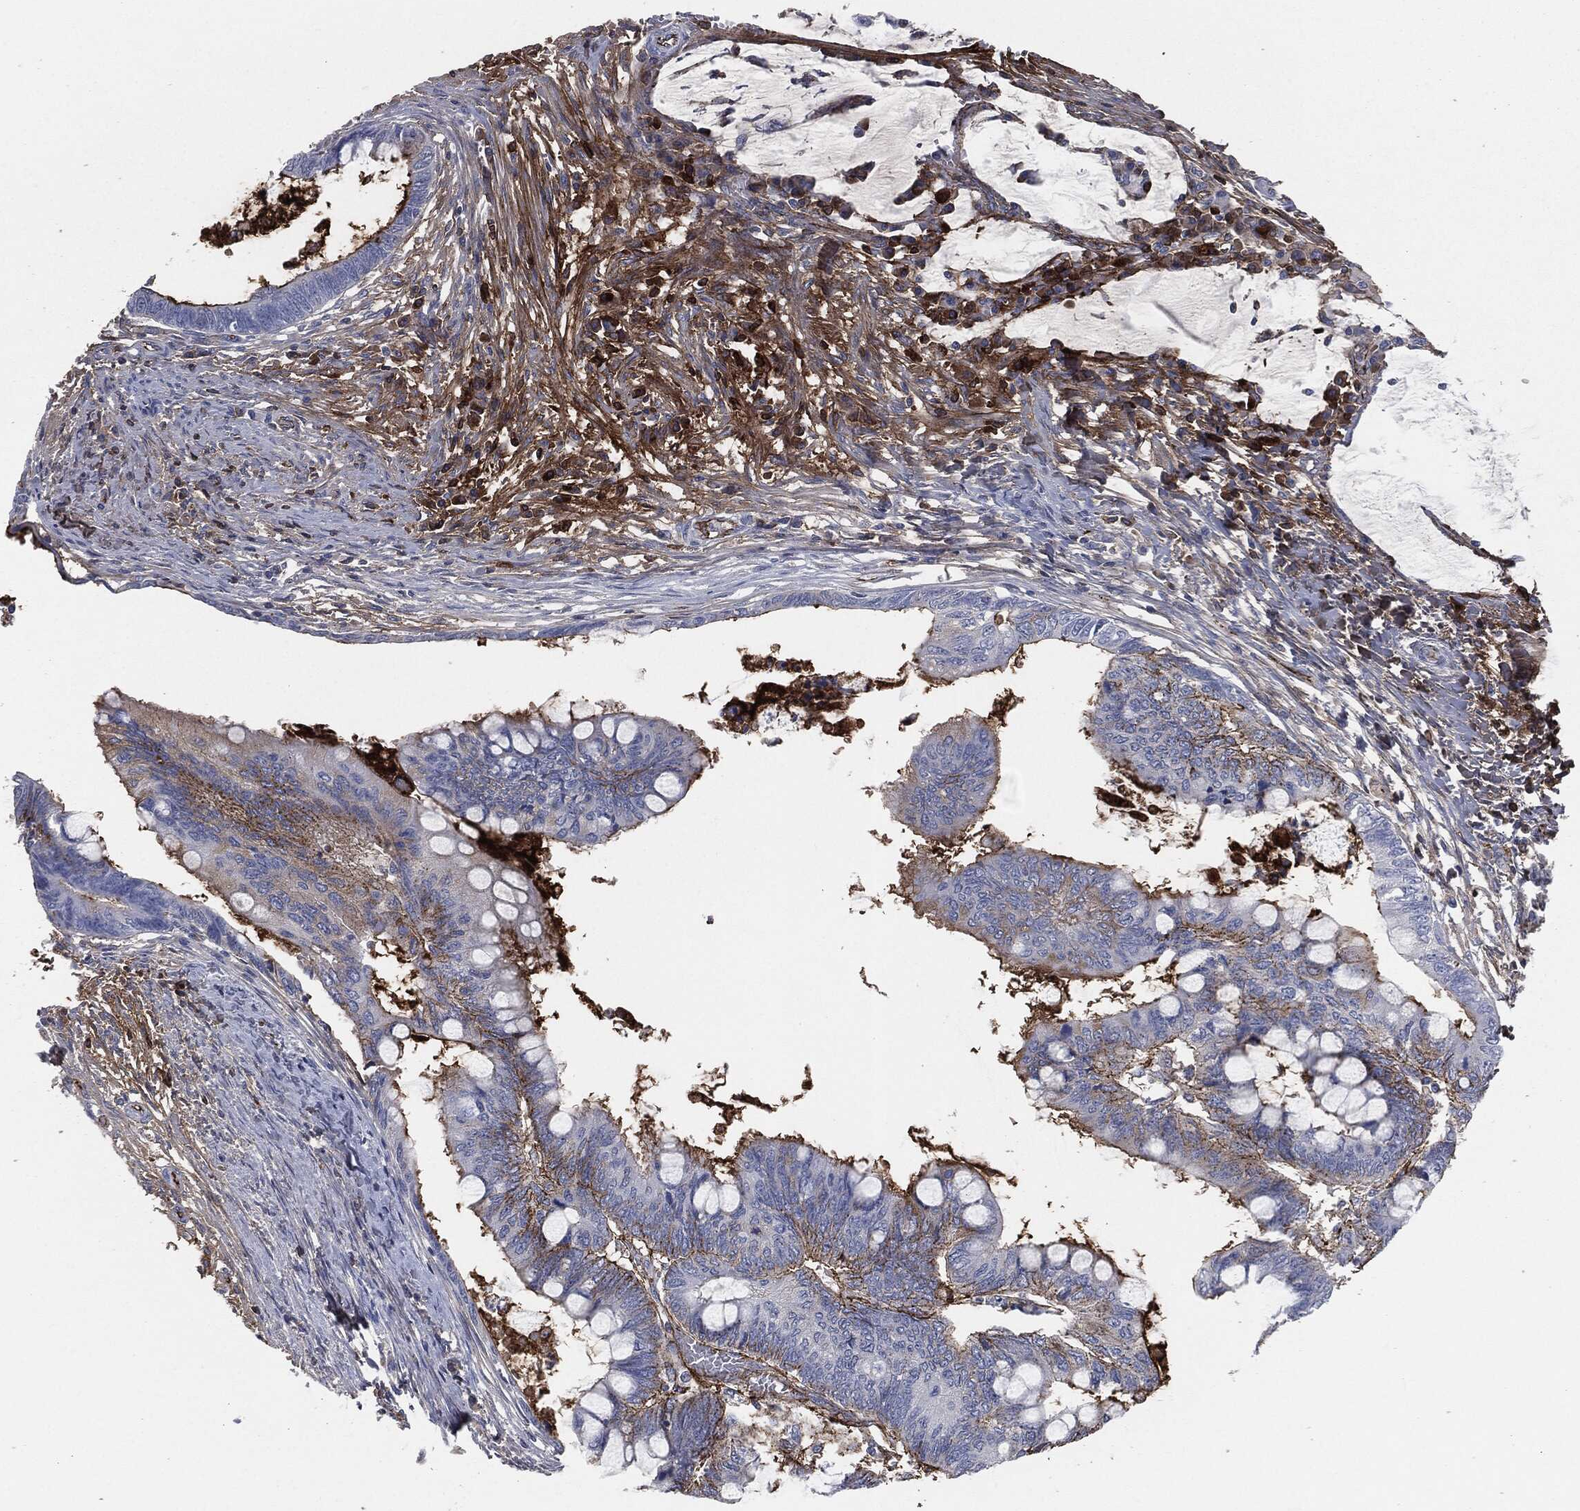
{"staining": {"intensity": "strong", "quantity": "25%-75%", "location": "cytoplasmic/membranous"}, "tissue": "colorectal cancer", "cell_type": "Tumor cells", "image_type": "cancer", "snomed": [{"axis": "morphology", "description": "Normal tissue, NOS"}, {"axis": "morphology", "description": "Adenocarcinoma, NOS"}, {"axis": "topography", "description": "Rectum"}, {"axis": "topography", "description": "Peripheral nerve tissue"}], "caption": "Colorectal cancer (adenocarcinoma) stained with IHC shows strong cytoplasmic/membranous positivity in approximately 25%-75% of tumor cells.", "gene": "APOB", "patient": {"sex": "male", "age": 92}}